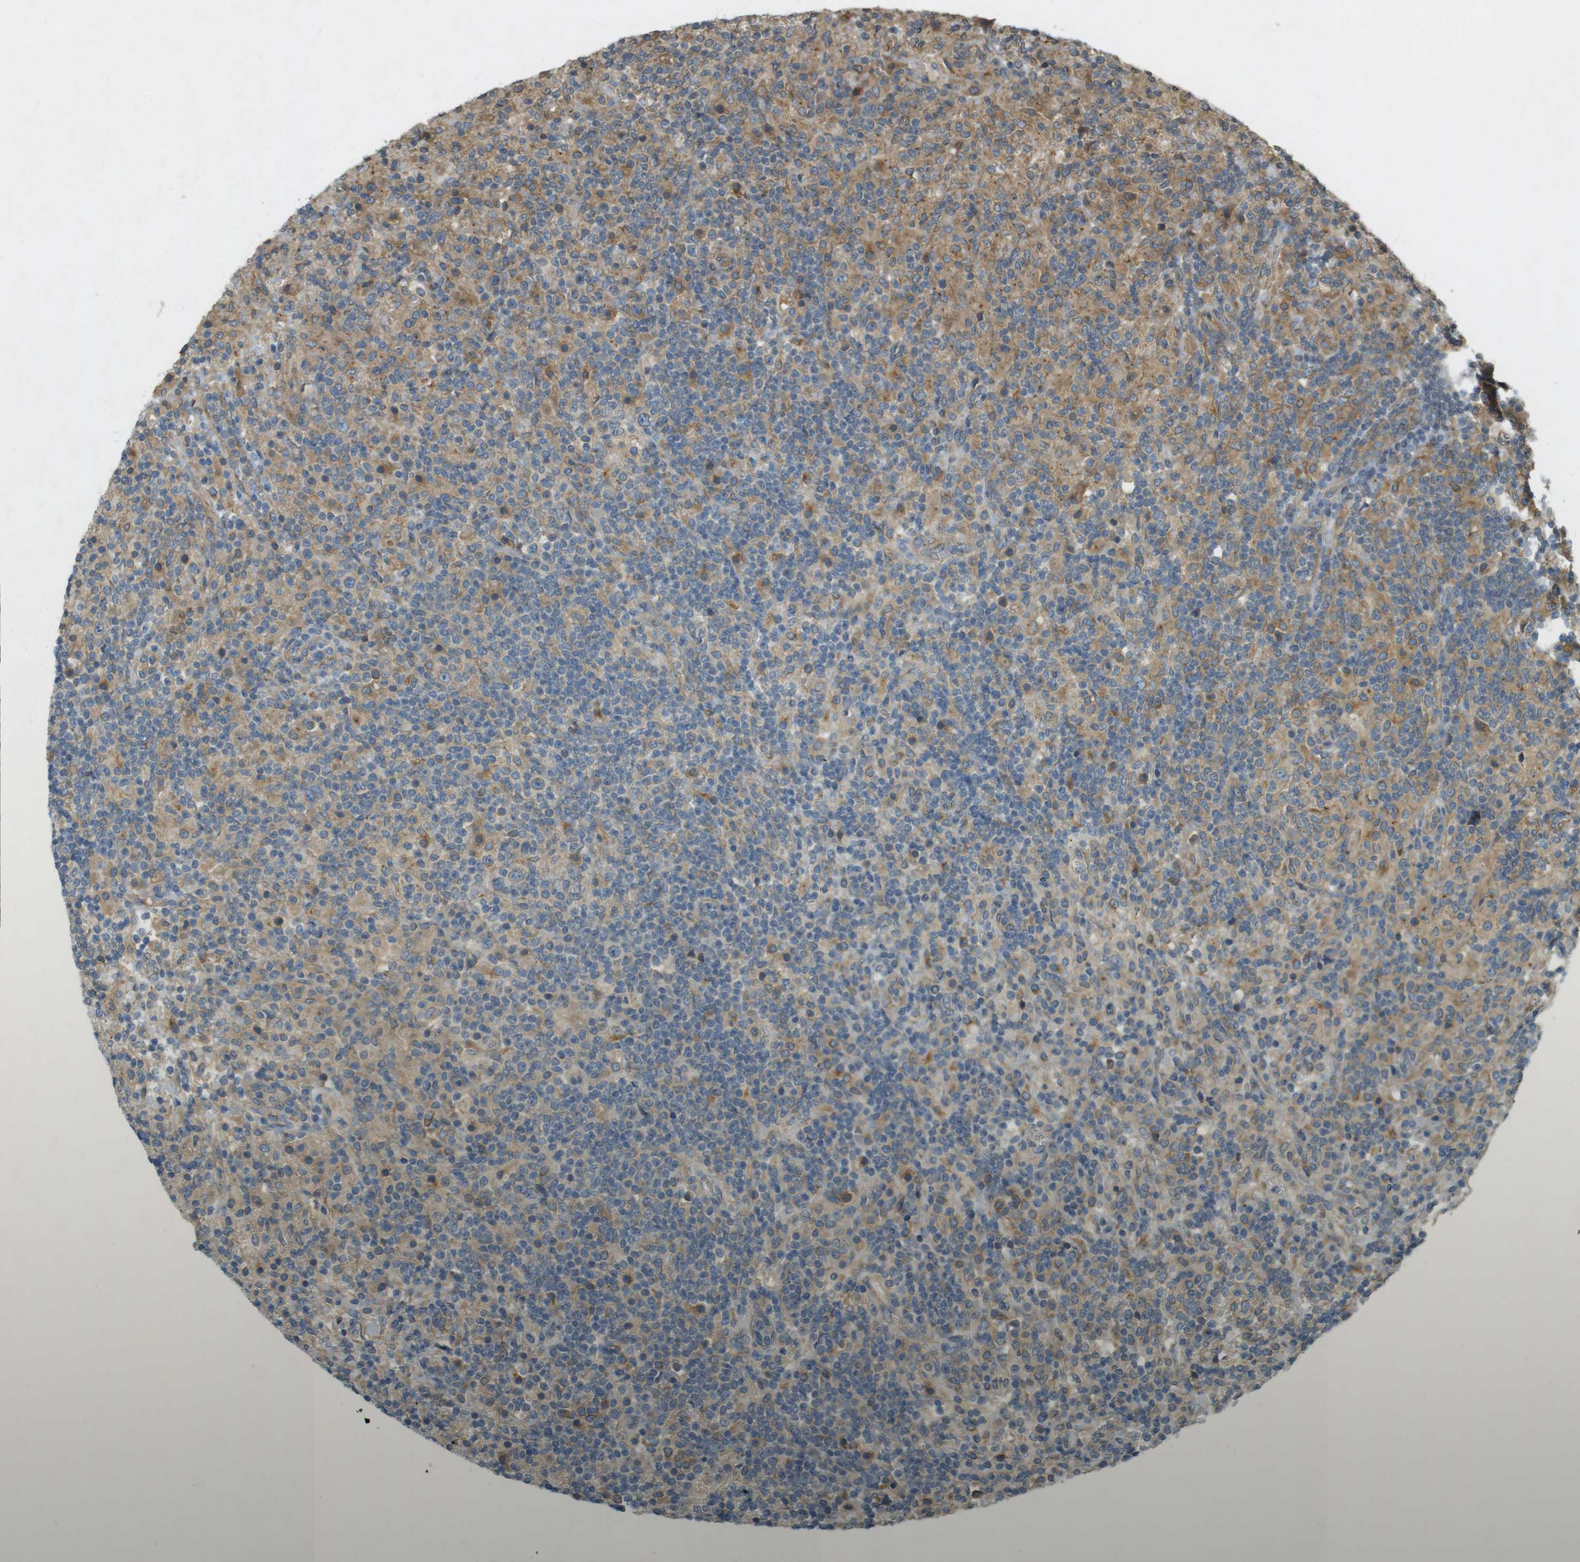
{"staining": {"intensity": "moderate", "quantity": "25%-75%", "location": "cytoplasmic/membranous"}, "tissue": "lymphoma", "cell_type": "Tumor cells", "image_type": "cancer", "snomed": [{"axis": "morphology", "description": "Hodgkin's disease, NOS"}, {"axis": "topography", "description": "Lymph node"}], "caption": "A brown stain highlights moderate cytoplasmic/membranous positivity of a protein in lymphoma tumor cells. (Stains: DAB (3,3'-diaminobenzidine) in brown, nuclei in blue, Microscopy: brightfield microscopy at high magnification).", "gene": "KIF5B", "patient": {"sex": "male", "age": 70}}